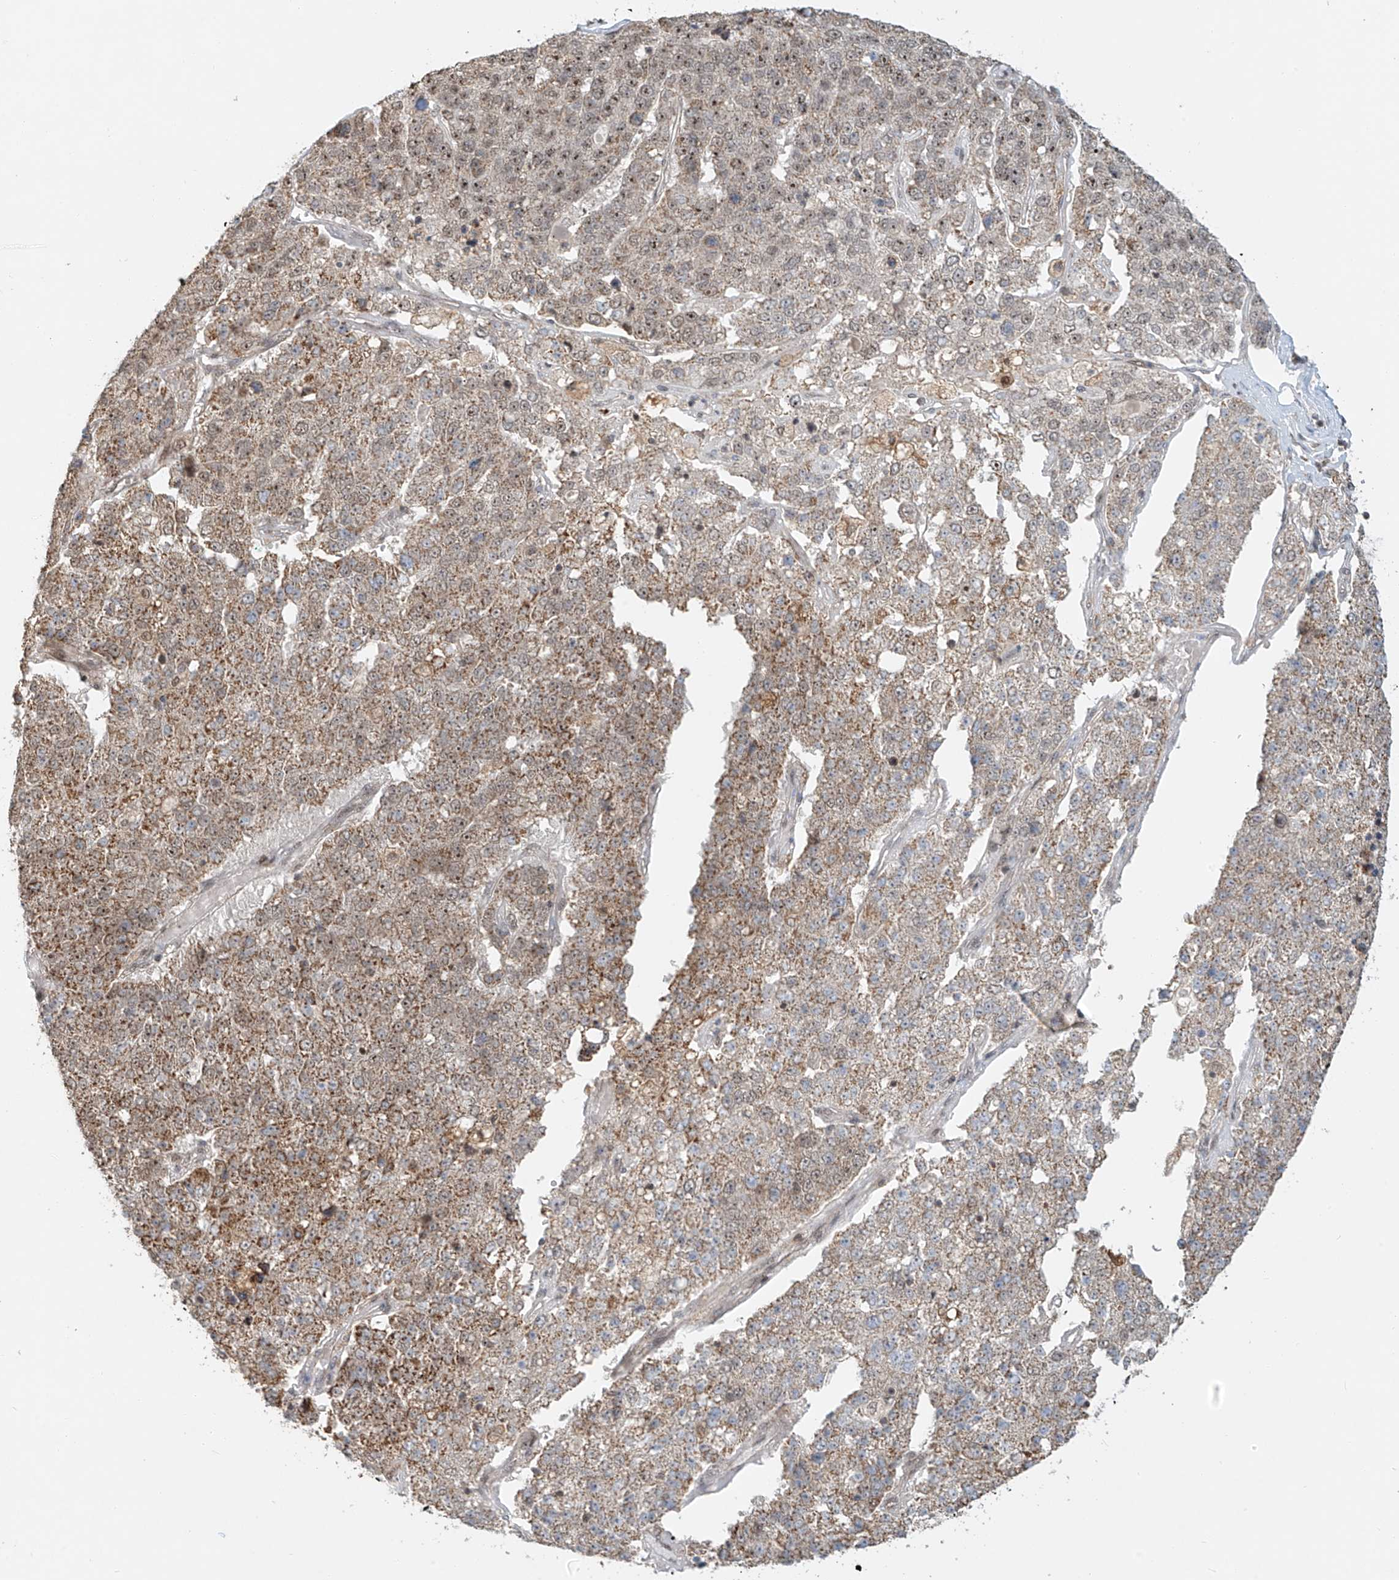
{"staining": {"intensity": "moderate", "quantity": "25%-75%", "location": "cytoplasmic/membranous,nuclear"}, "tissue": "pancreatic cancer", "cell_type": "Tumor cells", "image_type": "cancer", "snomed": [{"axis": "morphology", "description": "Adenocarcinoma, NOS"}, {"axis": "topography", "description": "Pancreas"}], "caption": "Protein expression analysis of adenocarcinoma (pancreatic) reveals moderate cytoplasmic/membranous and nuclear positivity in about 25%-75% of tumor cells.", "gene": "SYTL3", "patient": {"sex": "female", "age": 61}}